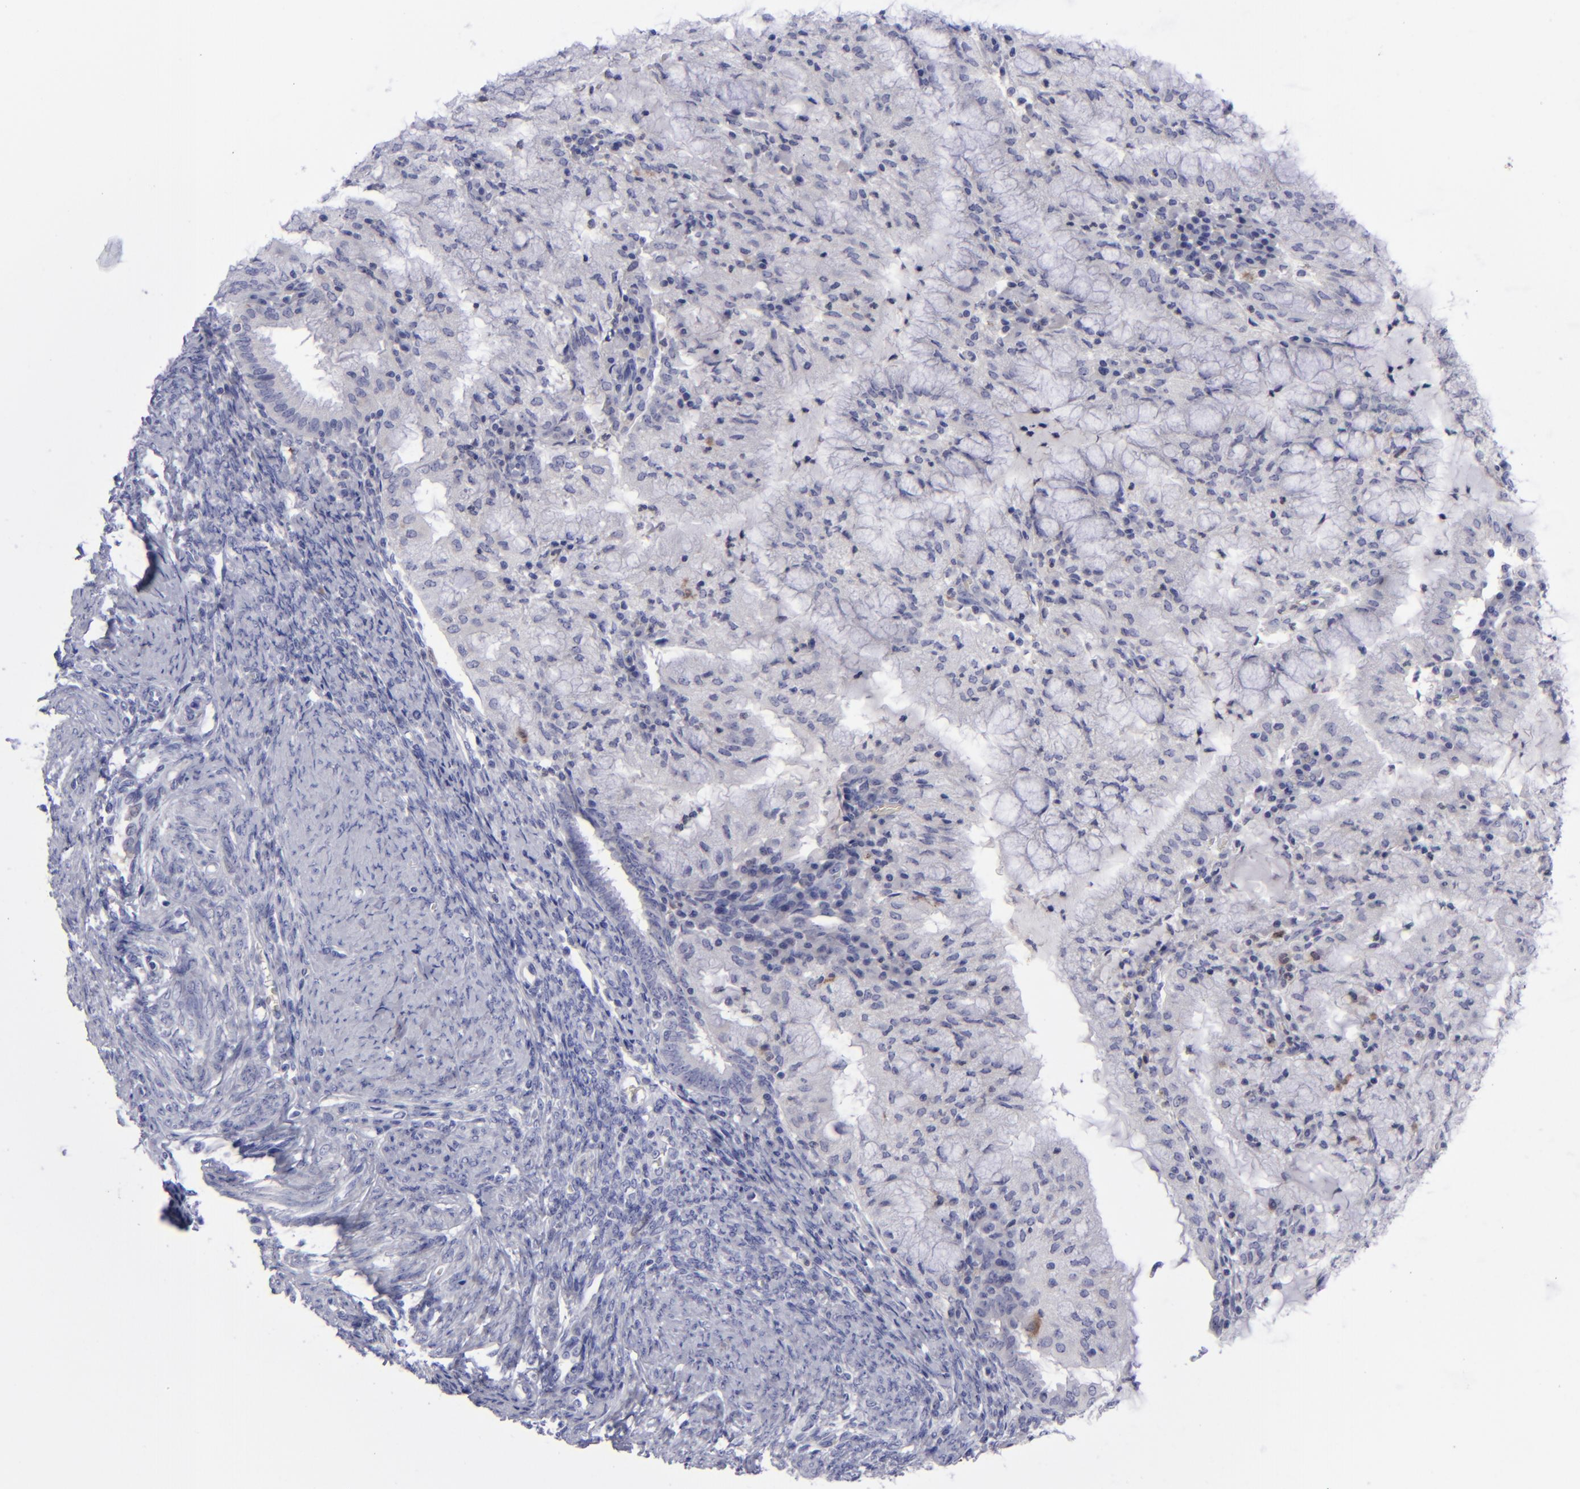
{"staining": {"intensity": "negative", "quantity": "none", "location": "none"}, "tissue": "endometrial cancer", "cell_type": "Tumor cells", "image_type": "cancer", "snomed": [{"axis": "morphology", "description": "Adenocarcinoma, NOS"}, {"axis": "topography", "description": "Endometrium"}], "caption": "This image is of endometrial cancer (adenocarcinoma) stained with IHC to label a protein in brown with the nuclei are counter-stained blue. There is no positivity in tumor cells. The staining is performed using DAB (3,3'-diaminobenzidine) brown chromogen with nuclei counter-stained in using hematoxylin.", "gene": "AURKA", "patient": {"sex": "female", "age": 63}}